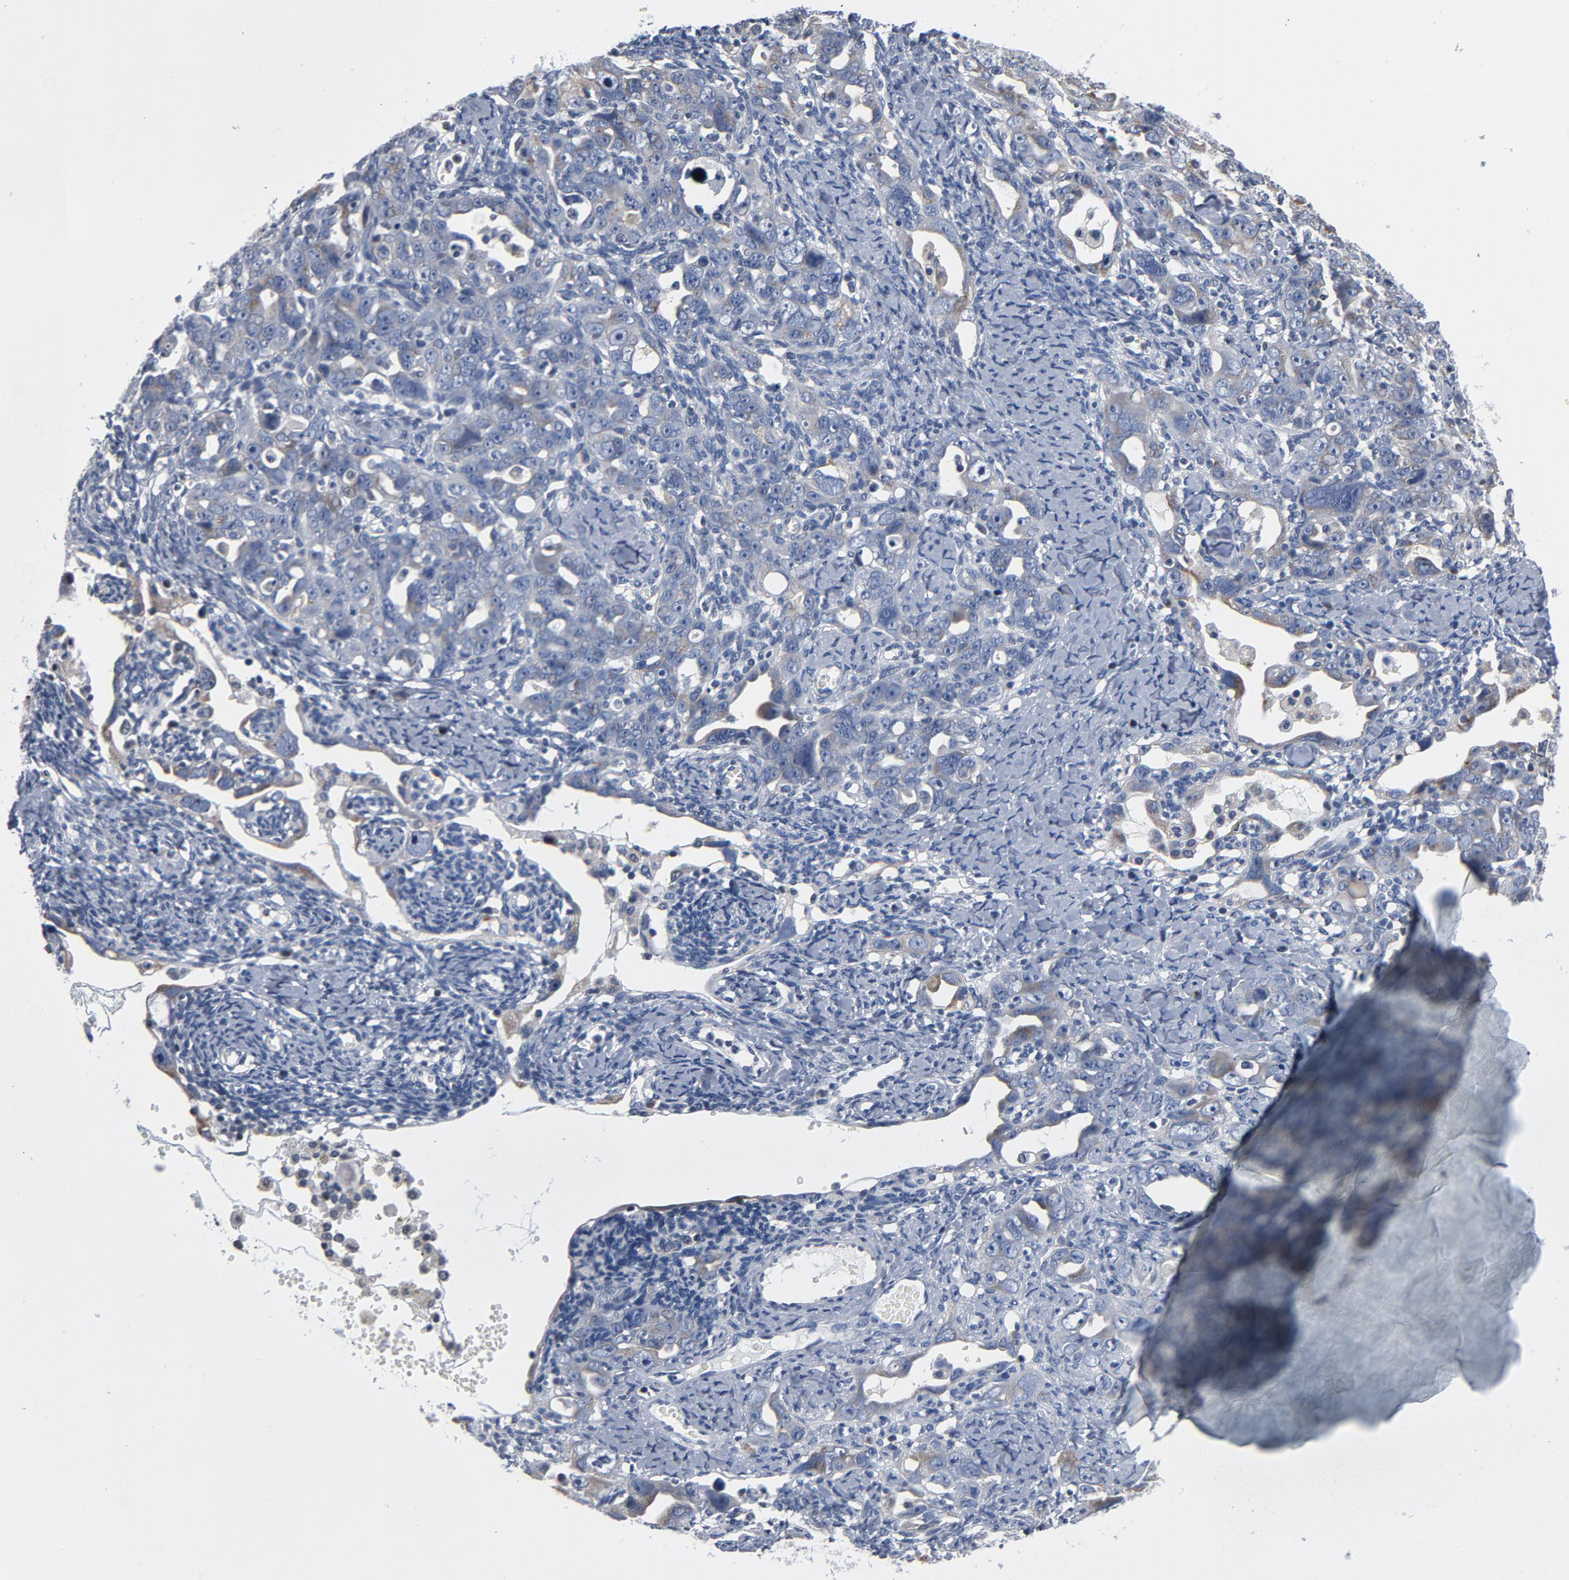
{"staining": {"intensity": "moderate", "quantity": "<25%", "location": "cytoplasmic/membranous"}, "tissue": "ovarian cancer", "cell_type": "Tumor cells", "image_type": "cancer", "snomed": [{"axis": "morphology", "description": "Cystadenocarcinoma, serous, NOS"}, {"axis": "topography", "description": "Ovary"}], "caption": "This is a histology image of immunohistochemistry (IHC) staining of ovarian cancer, which shows moderate positivity in the cytoplasmic/membranous of tumor cells.", "gene": "YIPF6", "patient": {"sex": "female", "age": 66}}